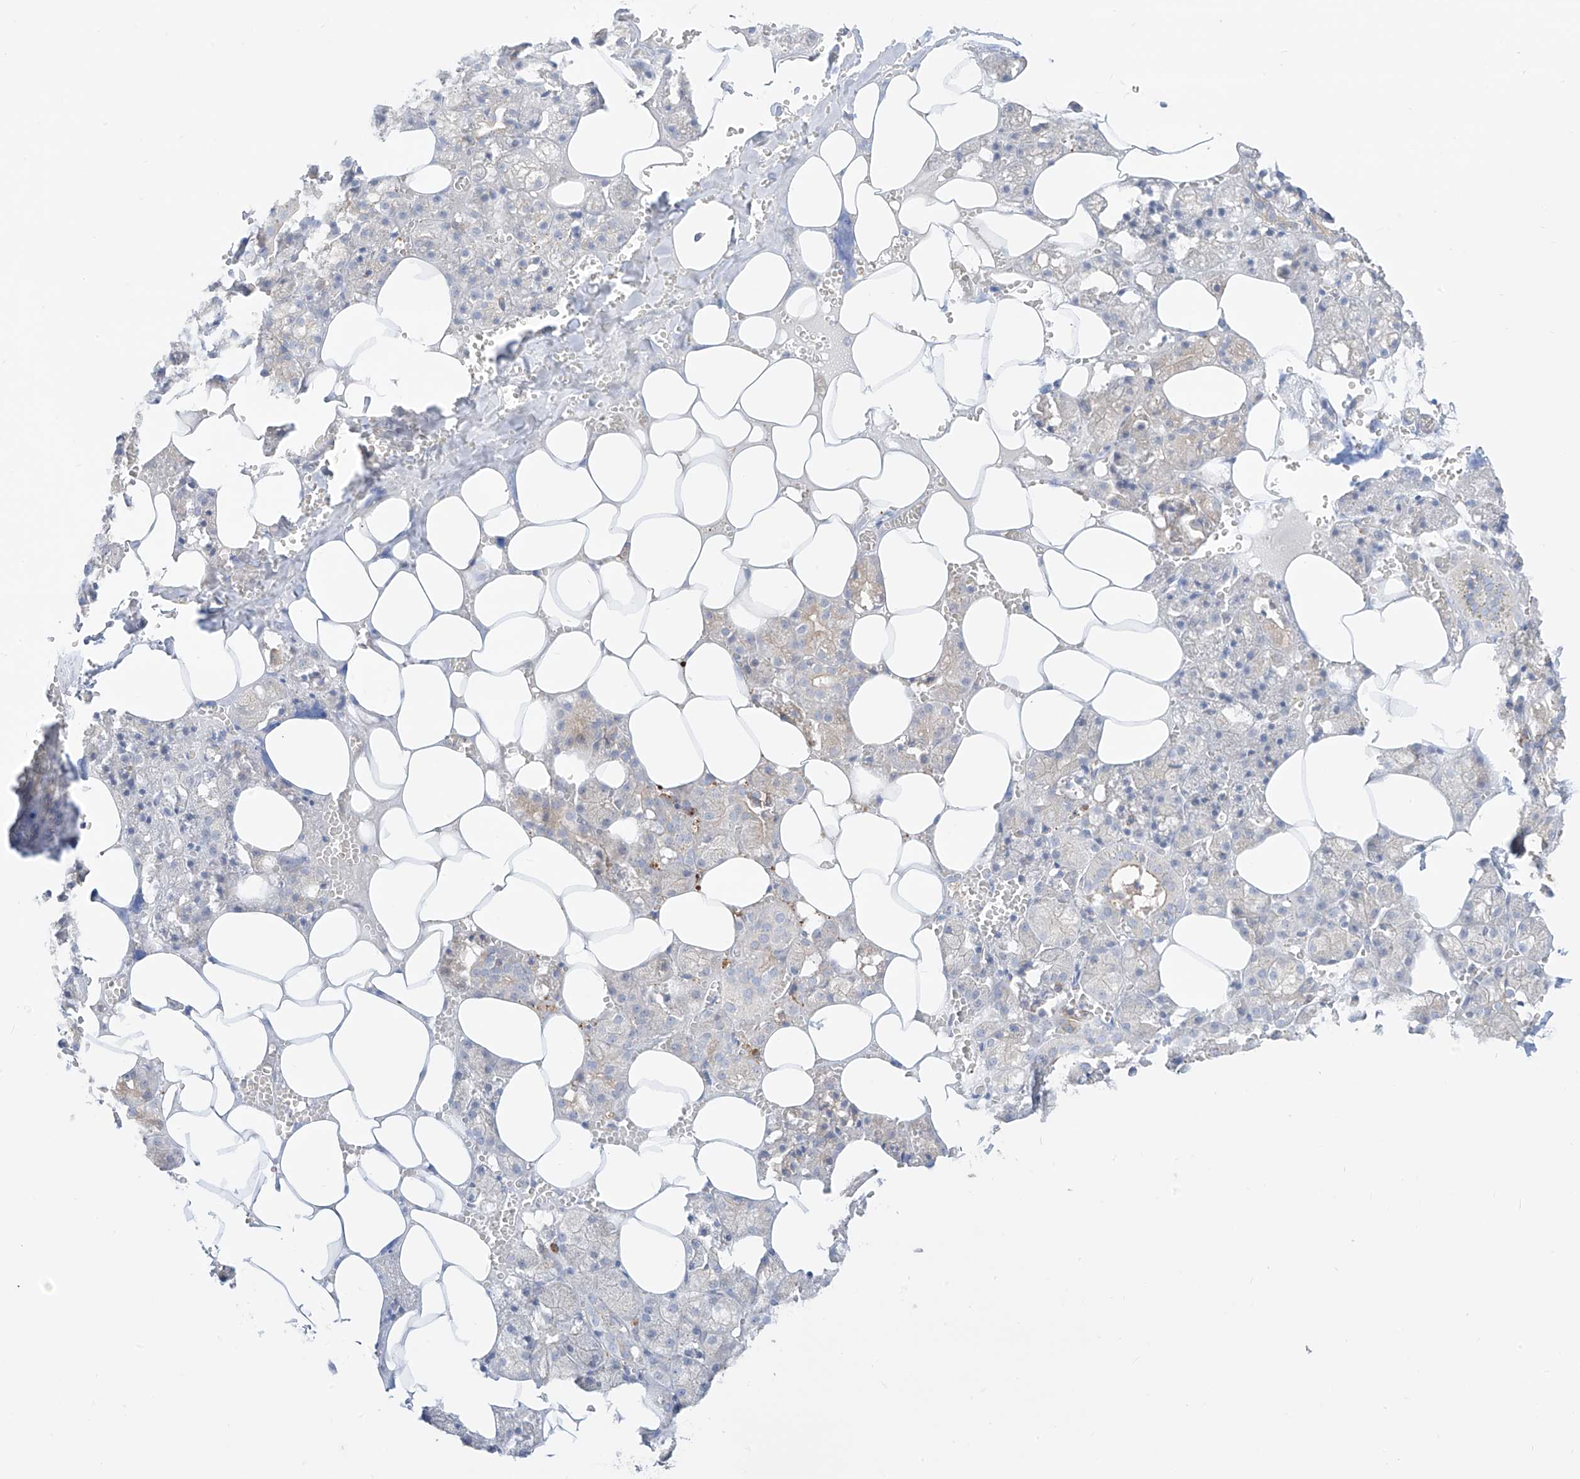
{"staining": {"intensity": "weak", "quantity": "<25%", "location": "cytoplasmic/membranous"}, "tissue": "salivary gland", "cell_type": "Glandular cells", "image_type": "normal", "snomed": [{"axis": "morphology", "description": "Normal tissue, NOS"}, {"axis": "topography", "description": "Salivary gland"}], "caption": "IHC image of normal human salivary gland stained for a protein (brown), which shows no staining in glandular cells. (Immunohistochemistry (ihc), brightfield microscopy, high magnification).", "gene": "SYTL3", "patient": {"sex": "male", "age": 62}}